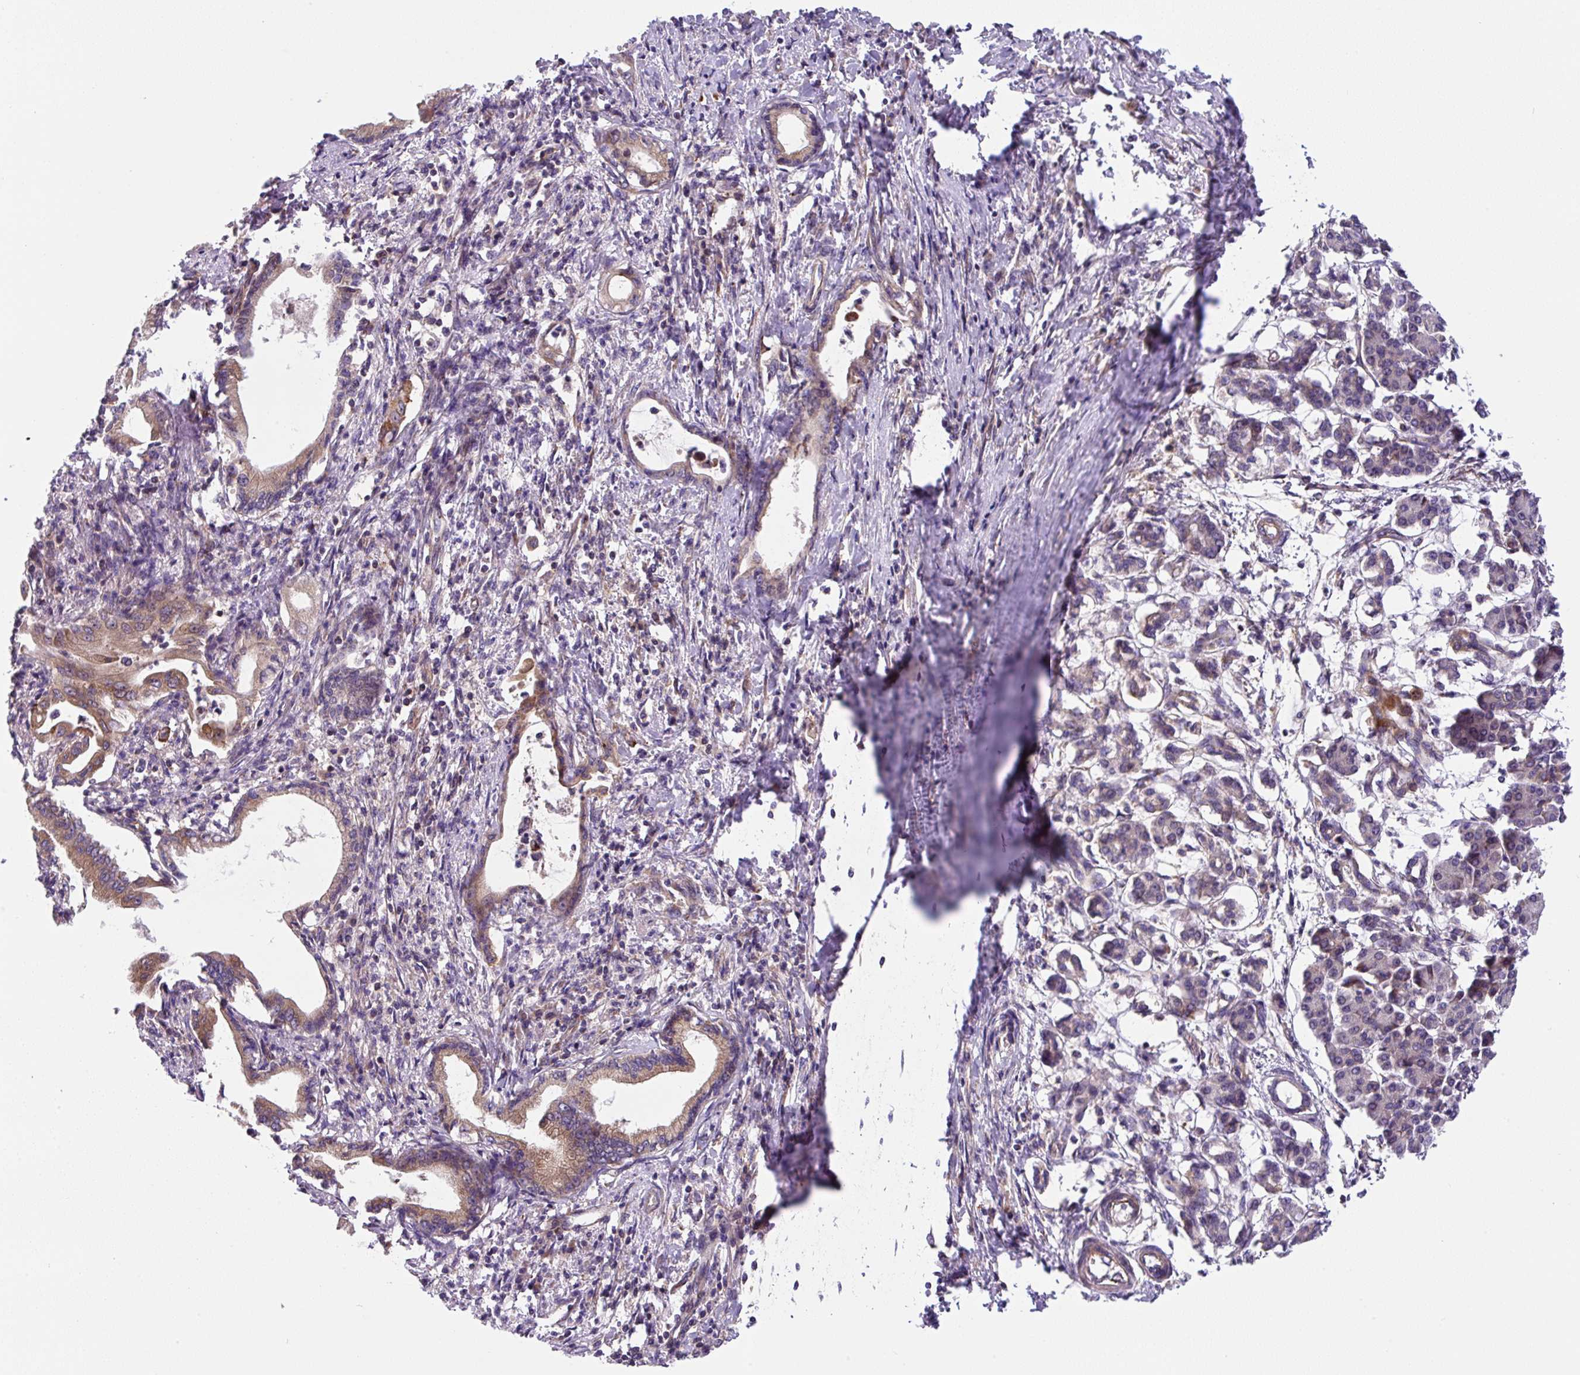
{"staining": {"intensity": "moderate", "quantity": ">75%", "location": "cytoplasmic/membranous"}, "tissue": "pancreatic cancer", "cell_type": "Tumor cells", "image_type": "cancer", "snomed": [{"axis": "morphology", "description": "Adenocarcinoma, NOS"}, {"axis": "topography", "description": "Pancreas"}], "caption": "Immunohistochemistry (IHC) (DAB (3,3'-diaminobenzidine)) staining of adenocarcinoma (pancreatic) exhibits moderate cytoplasmic/membranous protein expression in about >75% of tumor cells.", "gene": "APOBEC3D", "patient": {"sex": "female", "age": 55}}